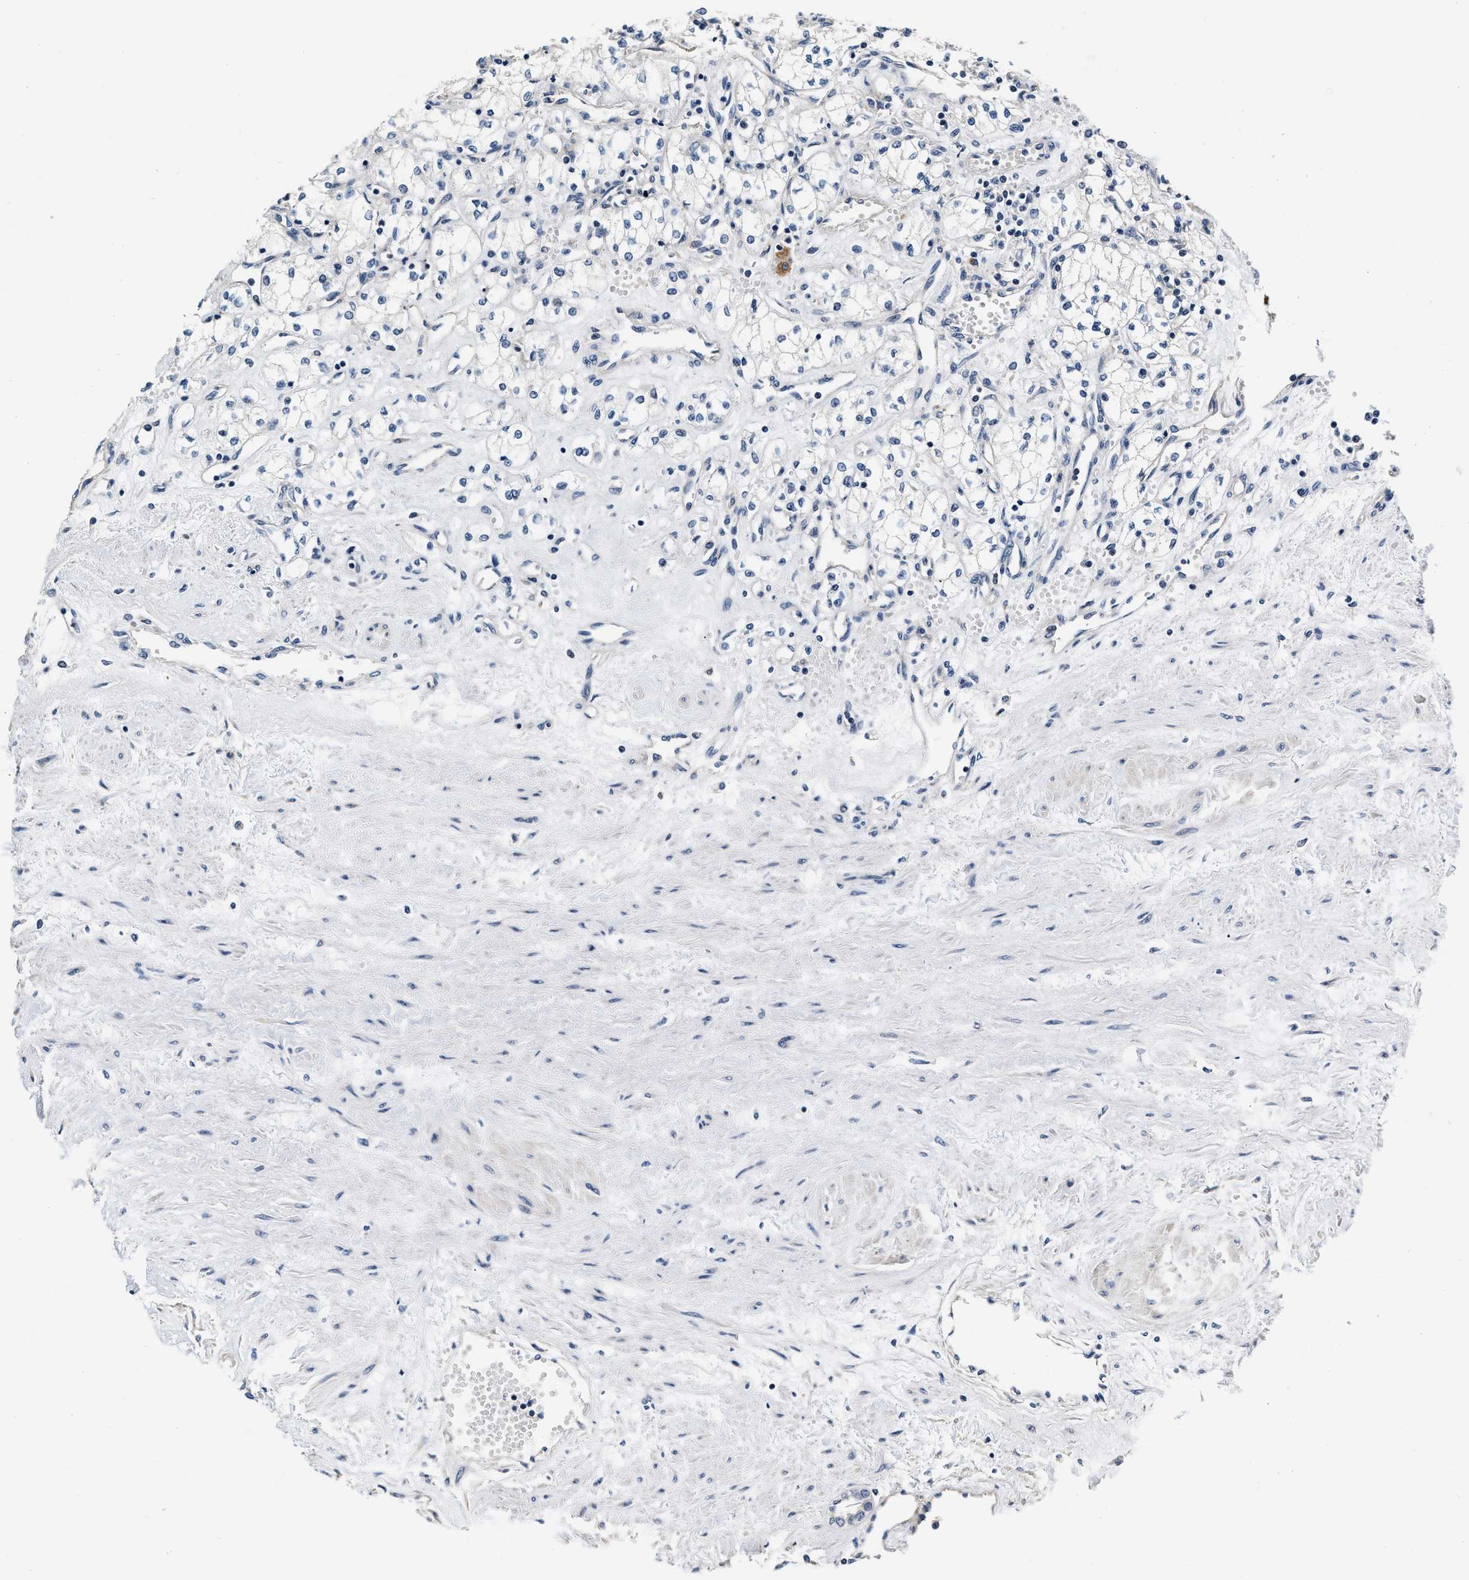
{"staining": {"intensity": "negative", "quantity": "none", "location": "none"}, "tissue": "renal cancer", "cell_type": "Tumor cells", "image_type": "cancer", "snomed": [{"axis": "morphology", "description": "Adenocarcinoma, NOS"}, {"axis": "topography", "description": "Kidney"}], "caption": "The image exhibits no staining of tumor cells in renal cancer (adenocarcinoma).", "gene": "ABCG8", "patient": {"sex": "male", "age": 59}}